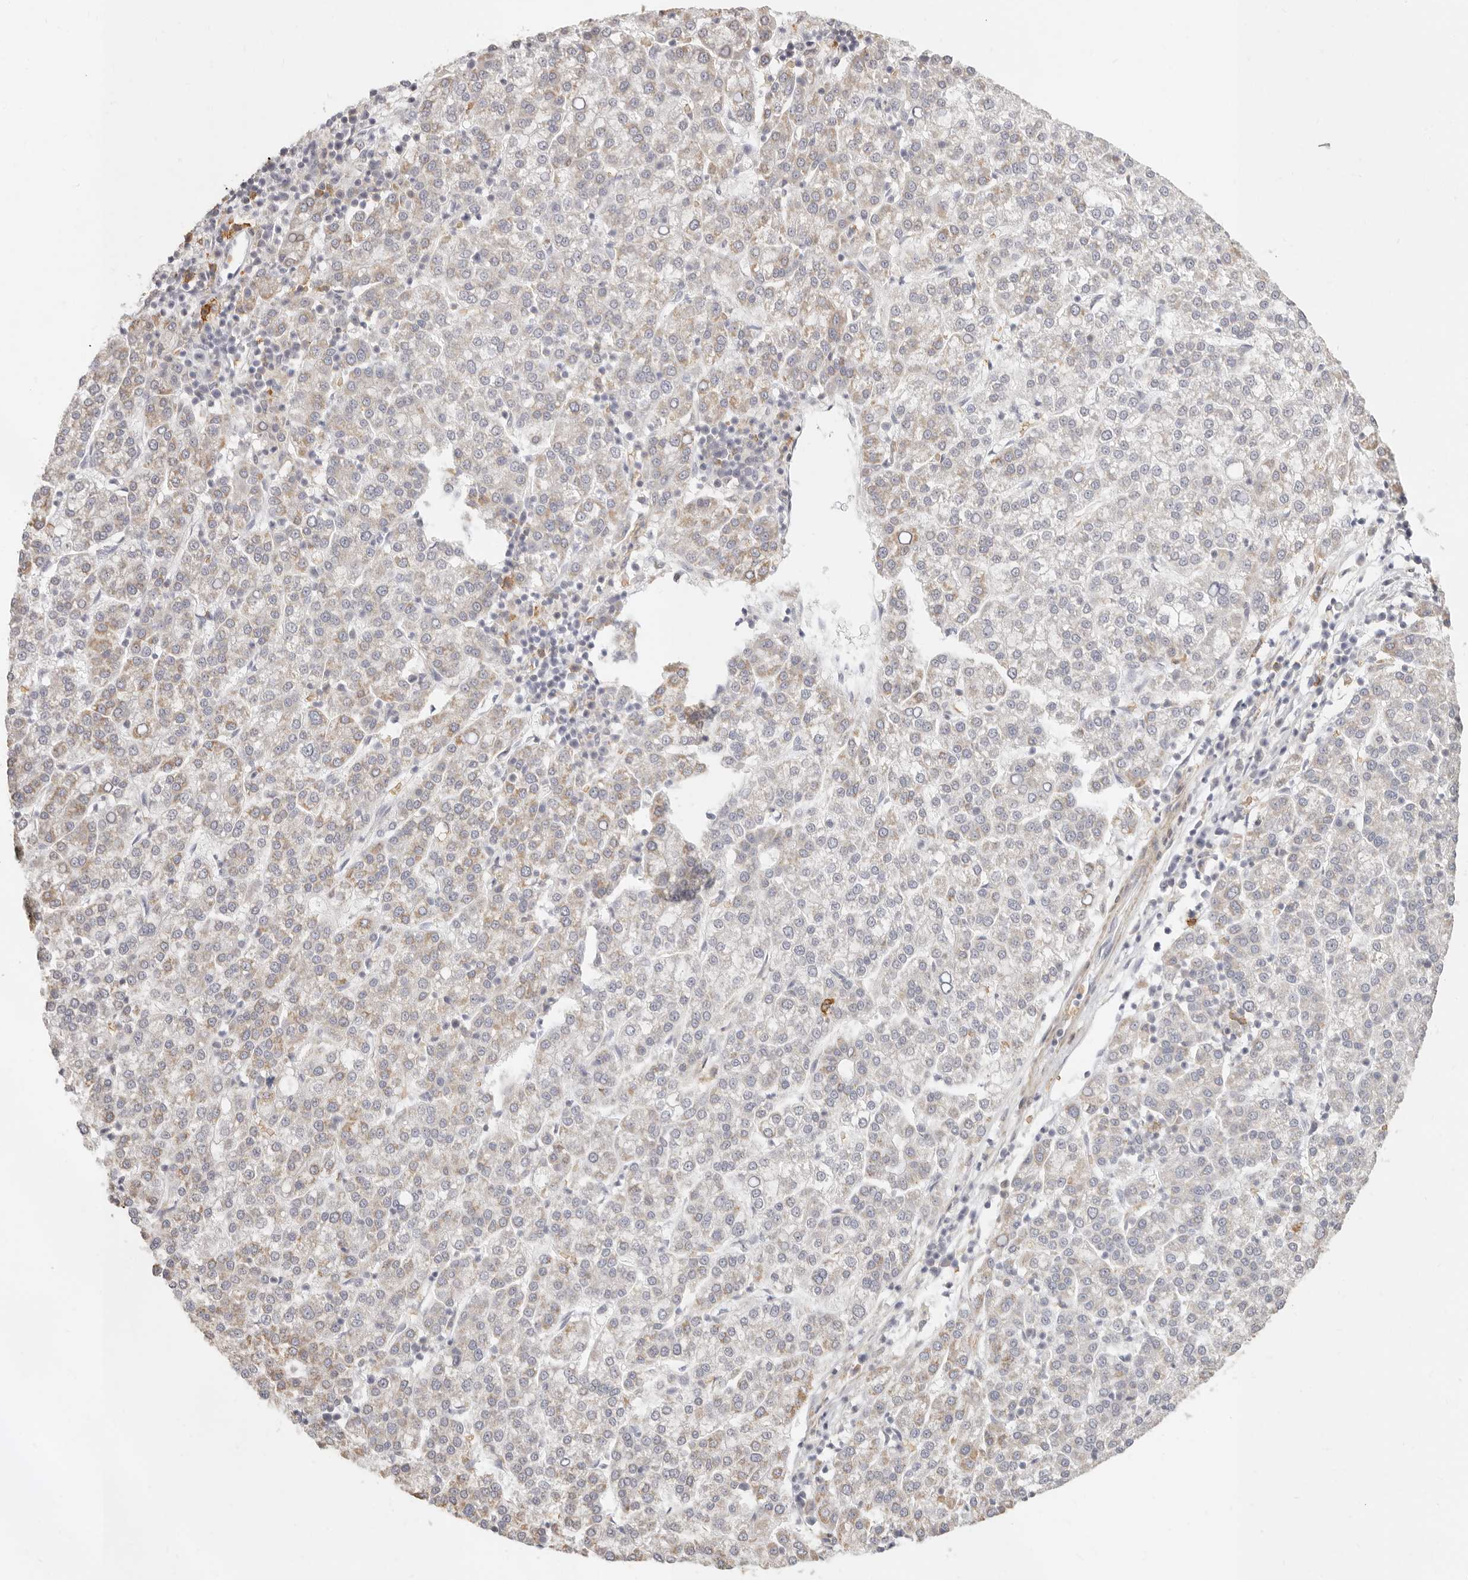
{"staining": {"intensity": "weak", "quantity": "<25%", "location": "cytoplasmic/membranous"}, "tissue": "liver cancer", "cell_type": "Tumor cells", "image_type": "cancer", "snomed": [{"axis": "morphology", "description": "Carcinoma, Hepatocellular, NOS"}, {"axis": "topography", "description": "Liver"}], "caption": "There is no significant positivity in tumor cells of liver cancer.", "gene": "NIBAN1", "patient": {"sex": "female", "age": 58}}